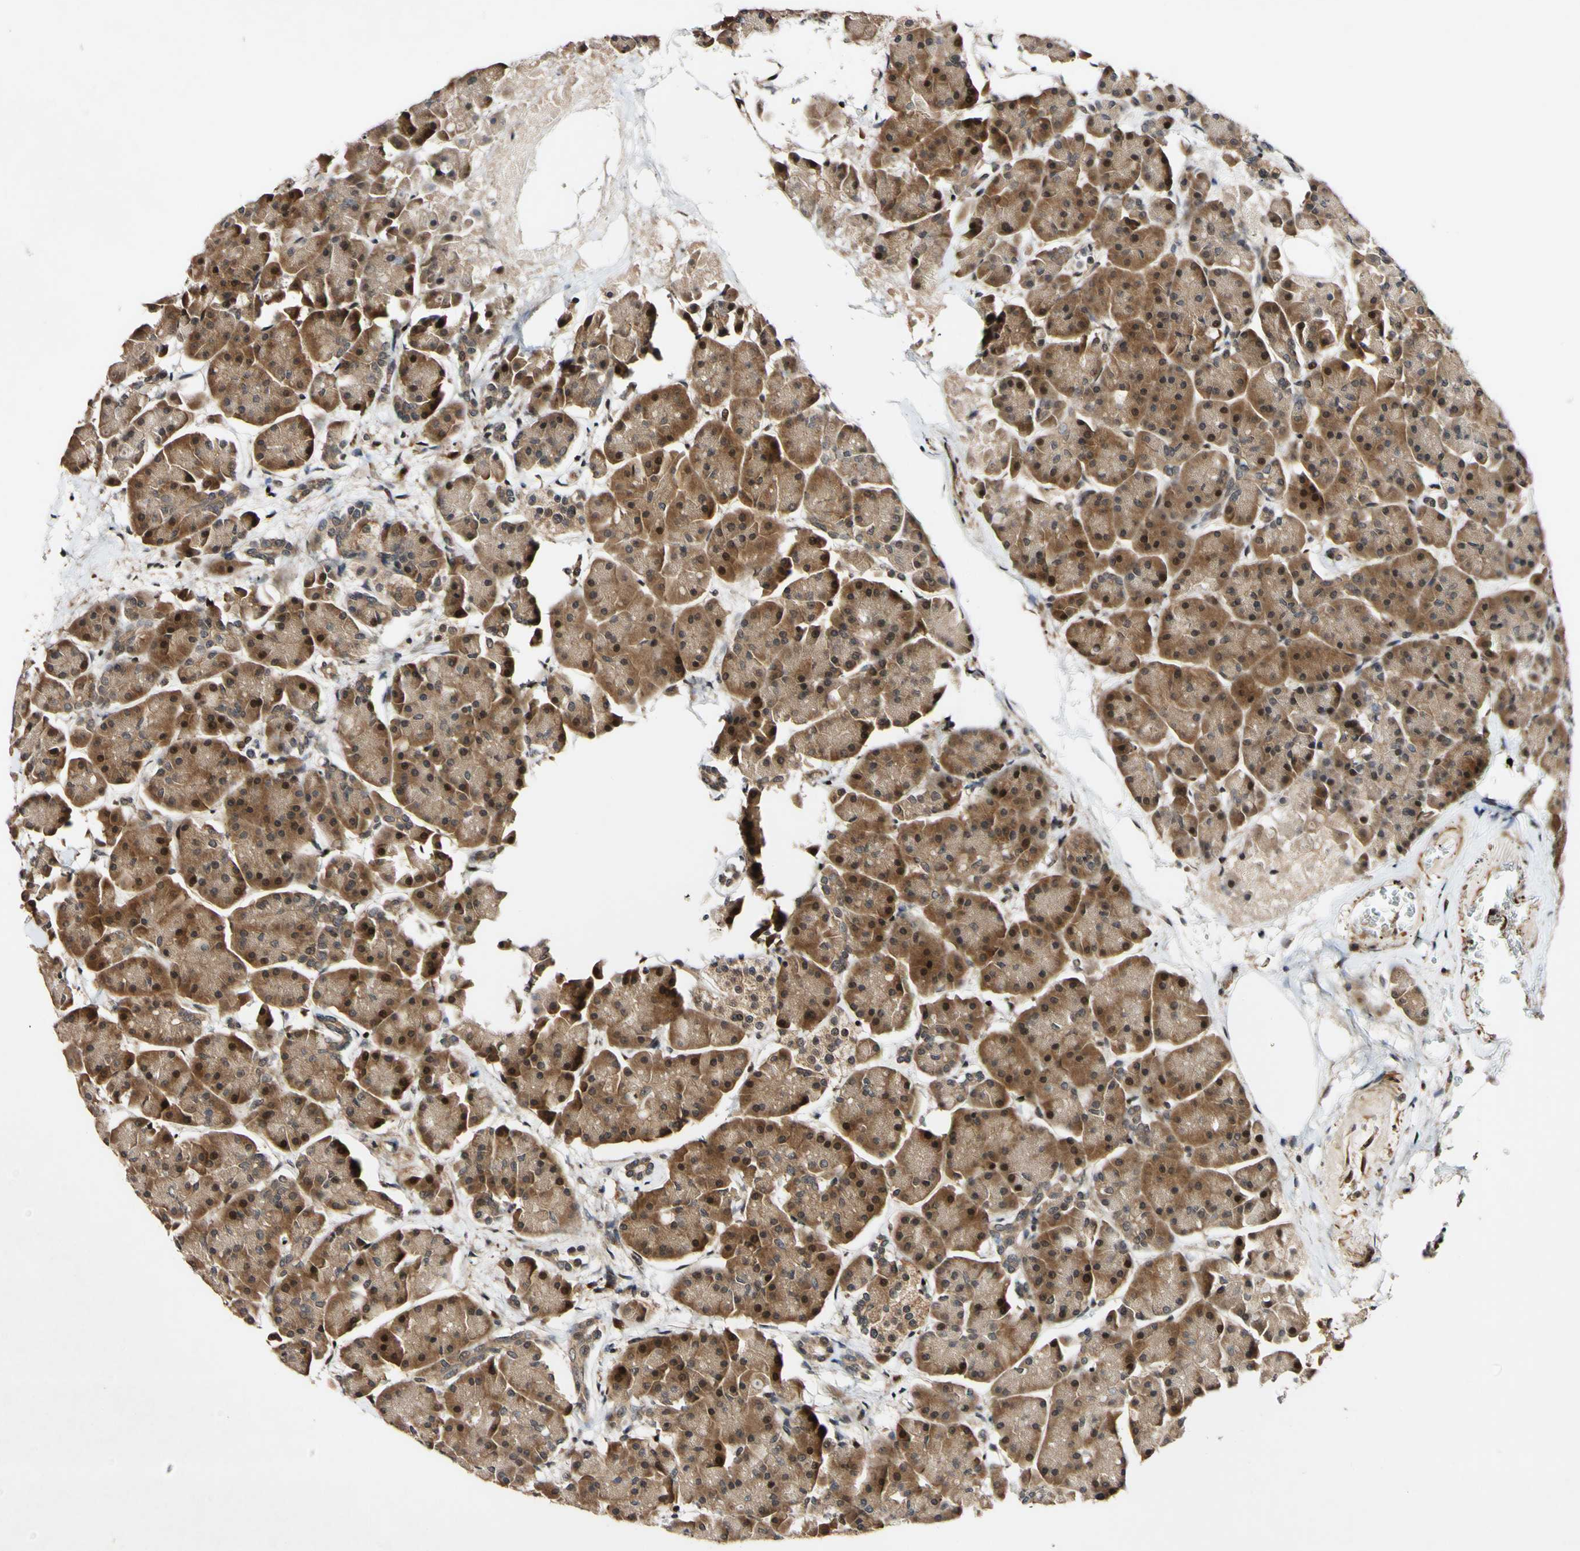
{"staining": {"intensity": "strong", "quantity": "25%-75%", "location": "cytoplasmic/membranous,nuclear"}, "tissue": "pancreas", "cell_type": "Exocrine glandular cells", "image_type": "normal", "snomed": [{"axis": "morphology", "description": "Normal tissue, NOS"}, {"axis": "topography", "description": "Pancreas"}], "caption": "This micrograph reveals normal pancreas stained with IHC to label a protein in brown. The cytoplasmic/membranous,nuclear of exocrine glandular cells show strong positivity for the protein. Nuclei are counter-stained blue.", "gene": "CSNK1E", "patient": {"sex": "female", "age": 70}}